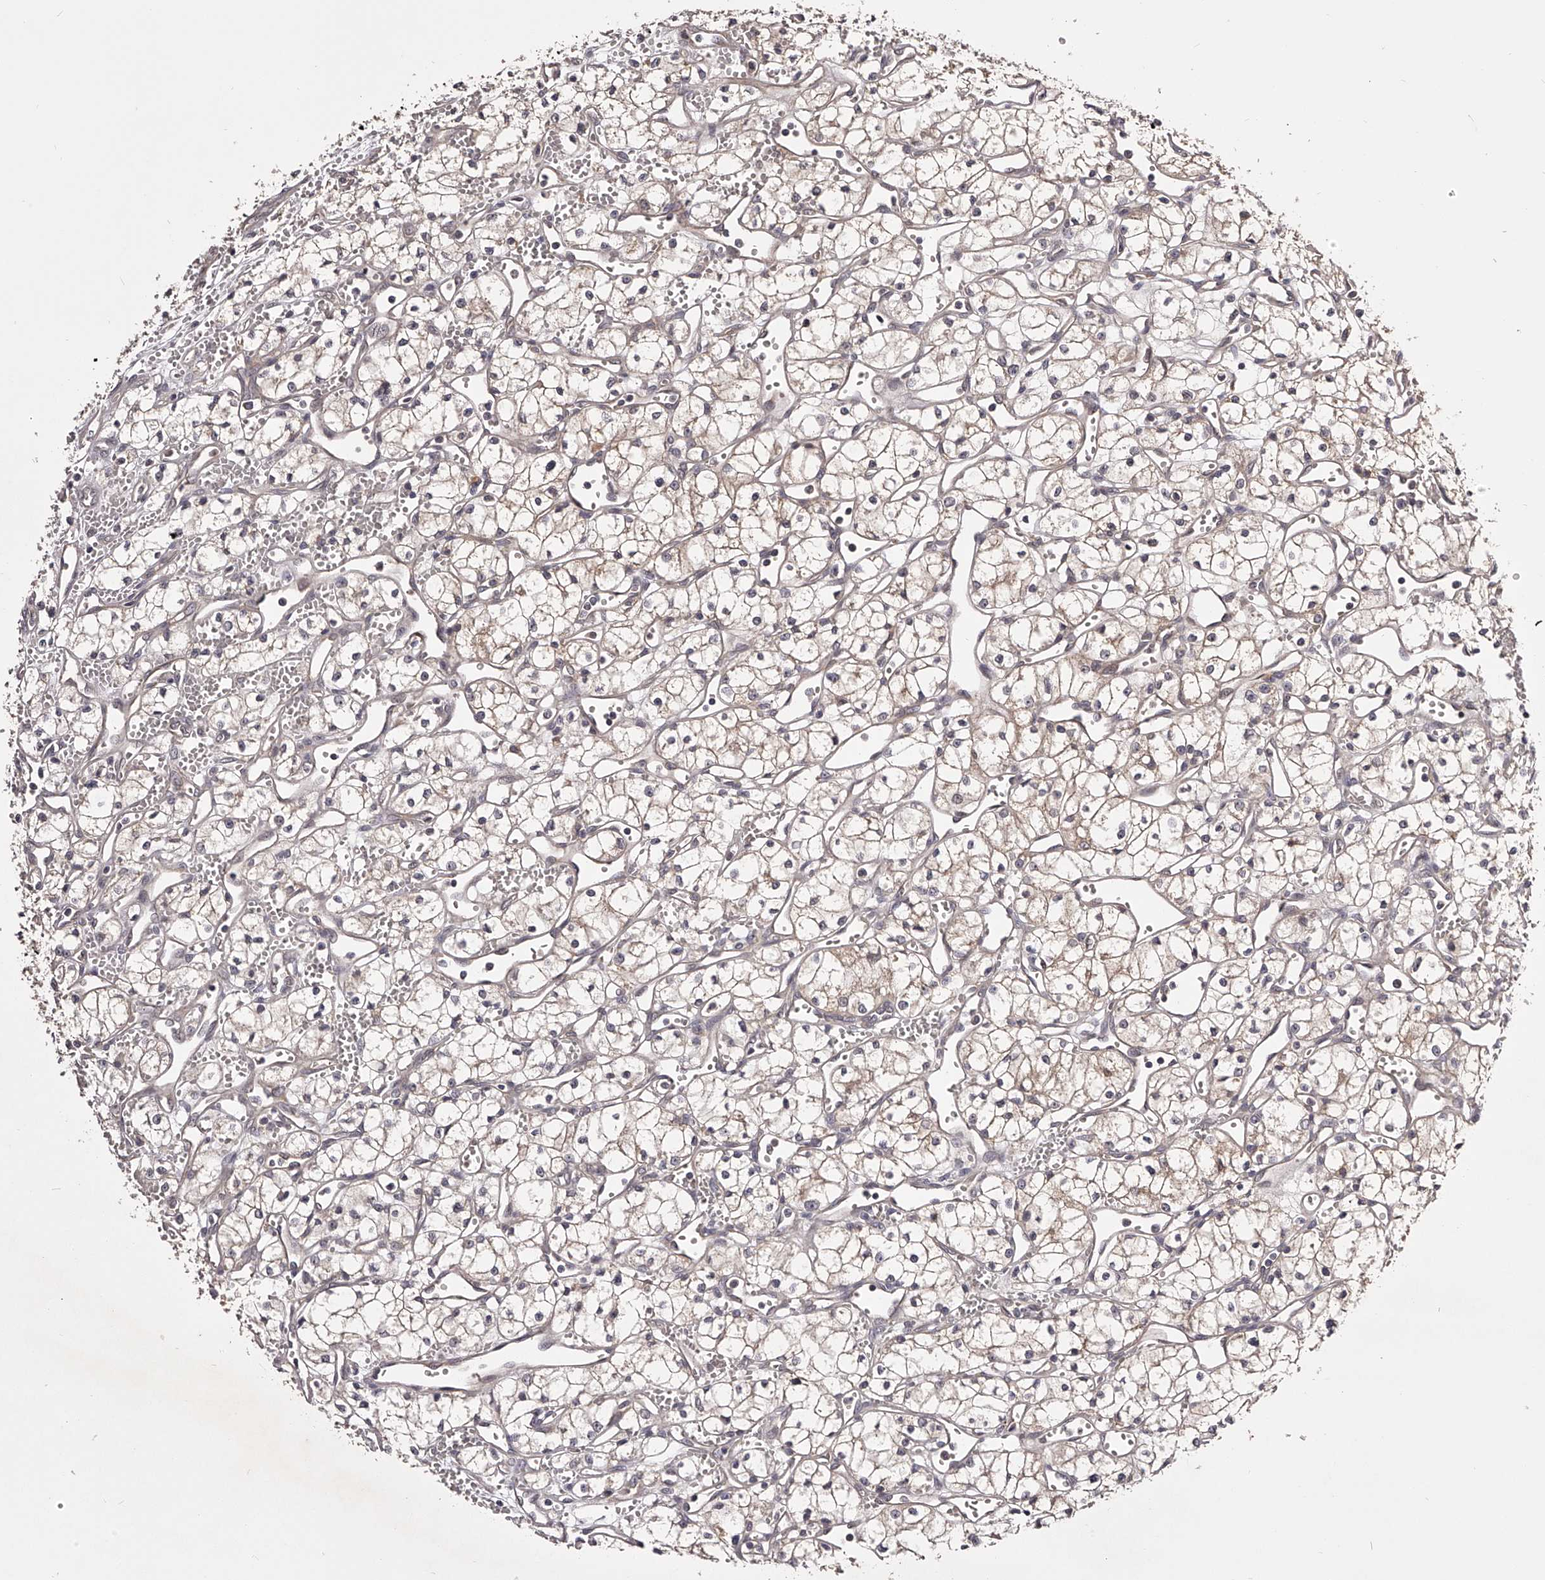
{"staining": {"intensity": "weak", "quantity": "25%-75%", "location": "cytoplasmic/membranous"}, "tissue": "renal cancer", "cell_type": "Tumor cells", "image_type": "cancer", "snomed": [{"axis": "morphology", "description": "Adenocarcinoma, NOS"}, {"axis": "topography", "description": "Kidney"}], "caption": "Renal adenocarcinoma stained for a protein demonstrates weak cytoplasmic/membranous positivity in tumor cells. (DAB (3,3'-diaminobenzidine) IHC with brightfield microscopy, high magnification).", "gene": "ODF2L", "patient": {"sex": "male", "age": 59}}